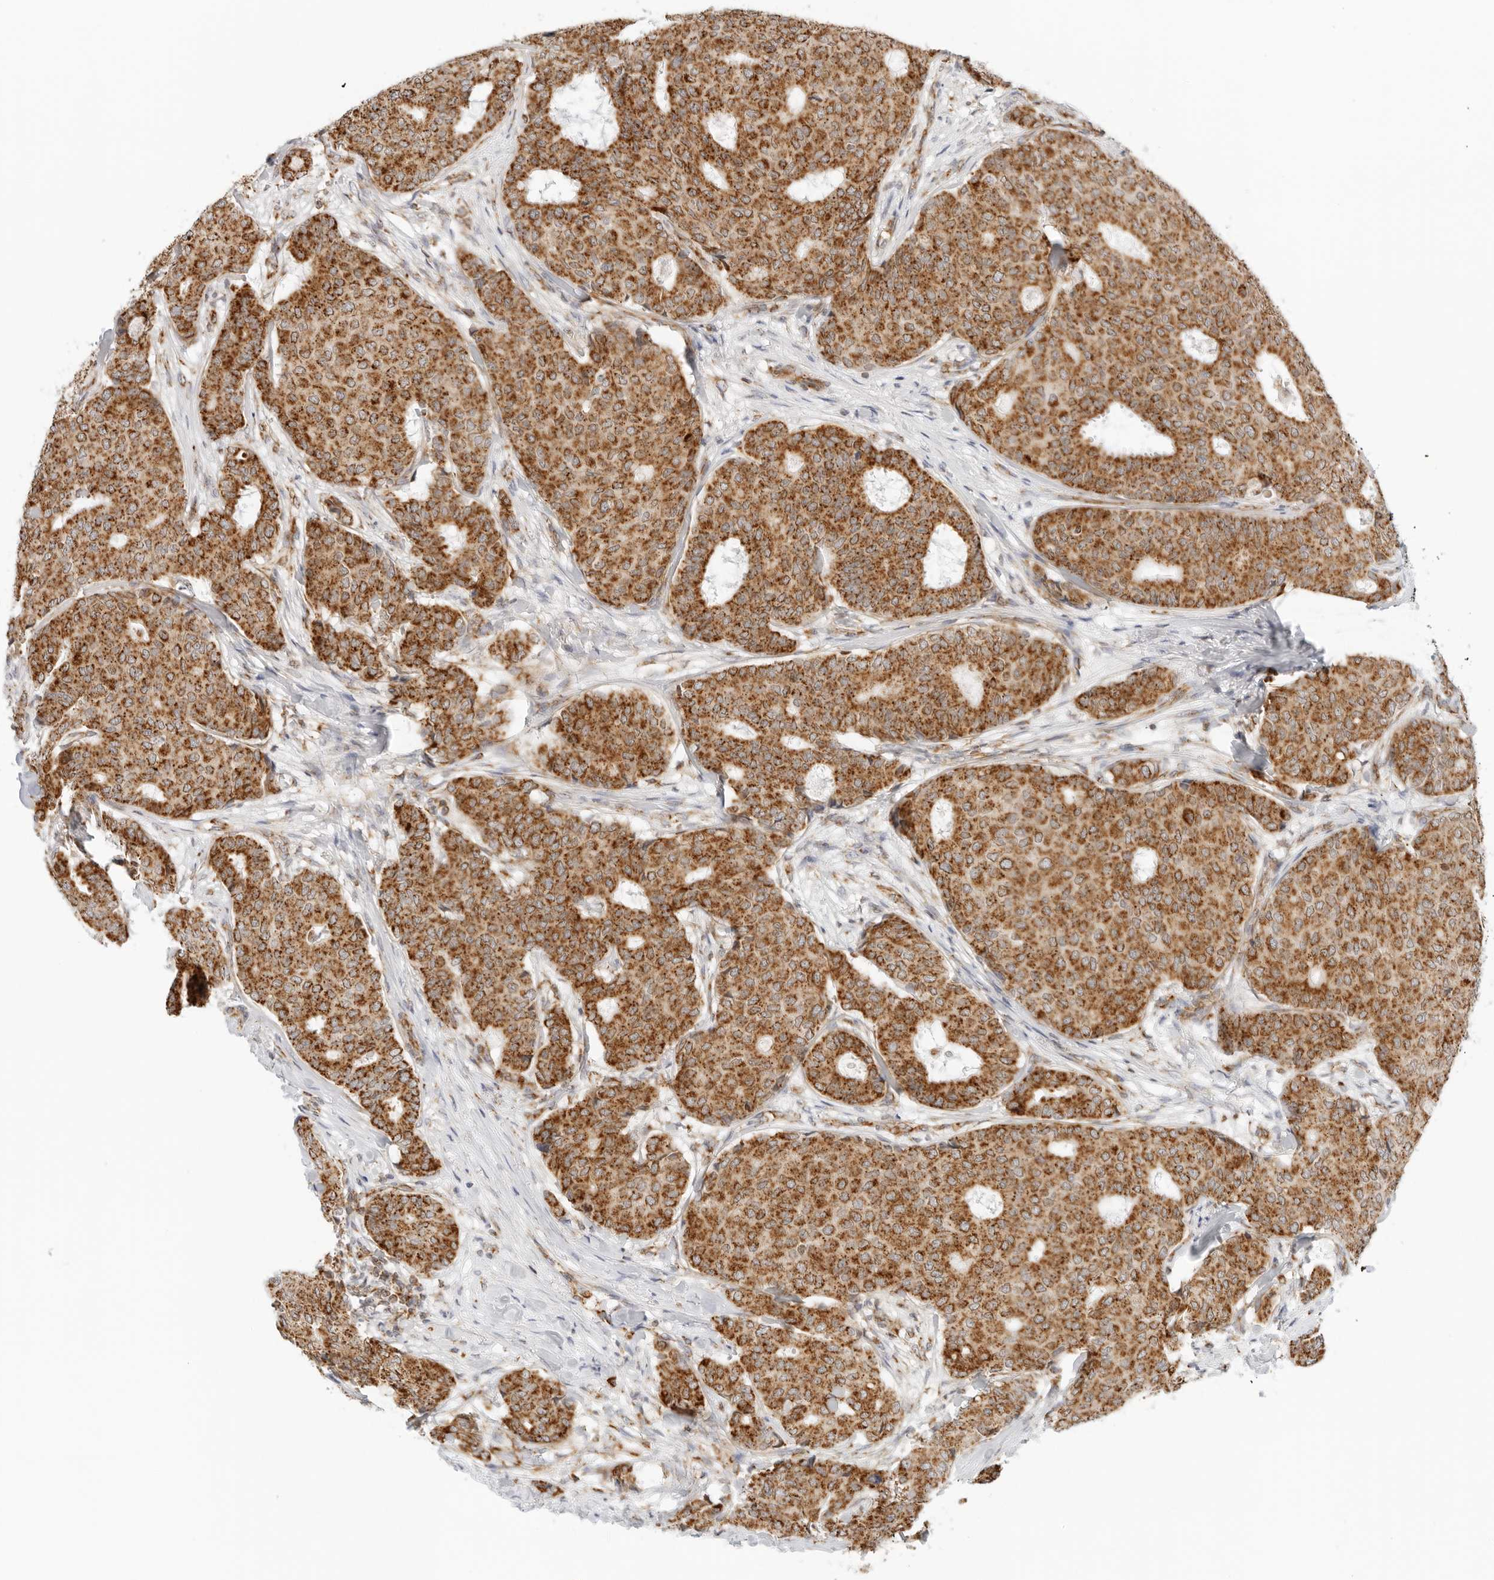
{"staining": {"intensity": "strong", "quantity": ">75%", "location": "cytoplasmic/membranous"}, "tissue": "breast cancer", "cell_type": "Tumor cells", "image_type": "cancer", "snomed": [{"axis": "morphology", "description": "Duct carcinoma"}, {"axis": "topography", "description": "Breast"}], "caption": "Immunohistochemistry image of neoplastic tissue: infiltrating ductal carcinoma (breast) stained using immunohistochemistry (IHC) demonstrates high levels of strong protein expression localized specifically in the cytoplasmic/membranous of tumor cells, appearing as a cytoplasmic/membranous brown color.", "gene": "RC3H1", "patient": {"sex": "female", "age": 75}}